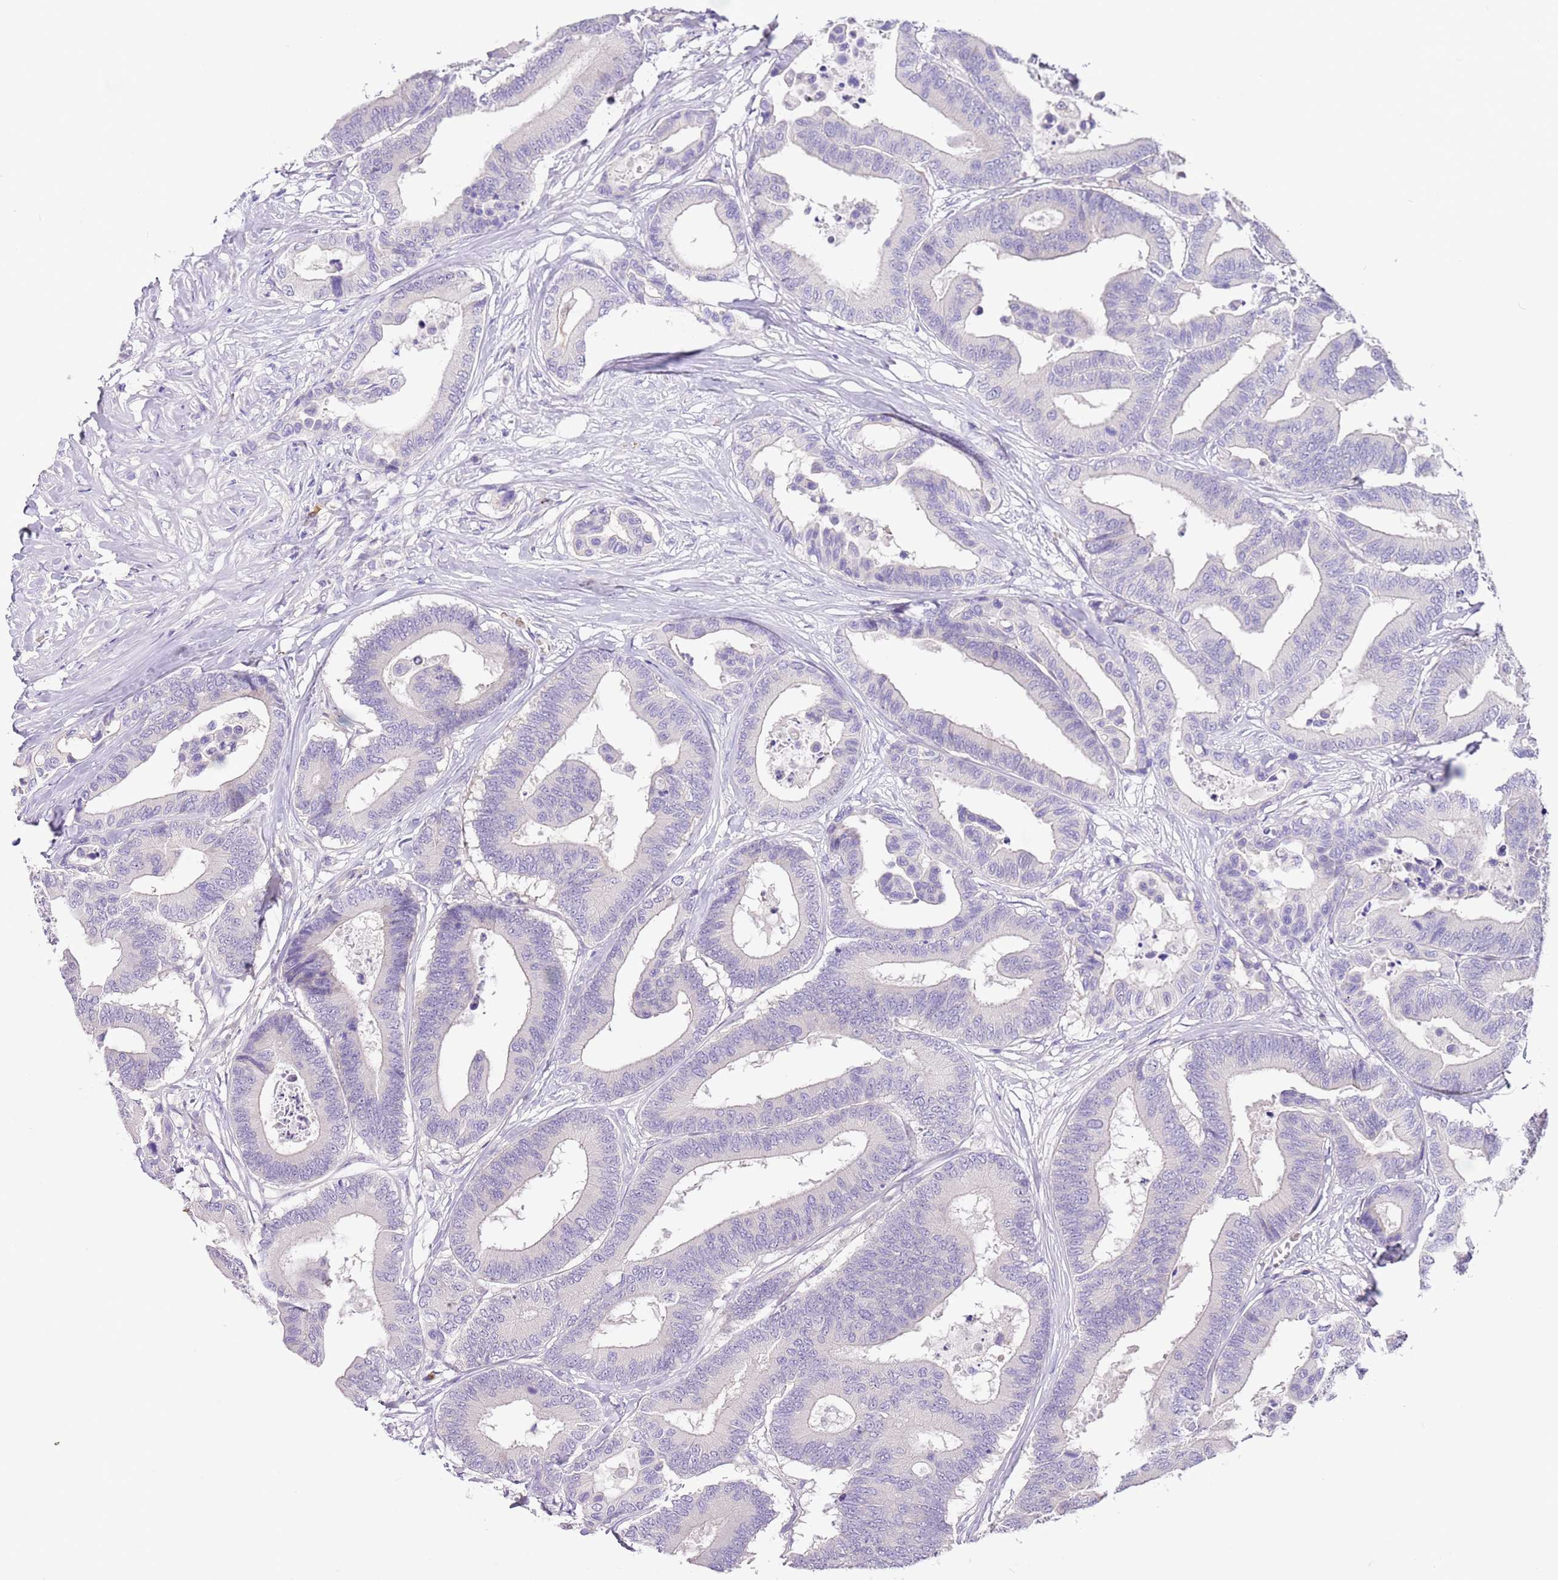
{"staining": {"intensity": "negative", "quantity": "none", "location": "none"}, "tissue": "colorectal cancer", "cell_type": "Tumor cells", "image_type": "cancer", "snomed": [{"axis": "morphology", "description": "Normal tissue, NOS"}, {"axis": "morphology", "description": "Adenocarcinoma, NOS"}, {"axis": "topography", "description": "Colon"}], "caption": "The IHC photomicrograph has no significant staining in tumor cells of colorectal cancer tissue.", "gene": "RFK", "patient": {"sex": "male", "age": 82}}